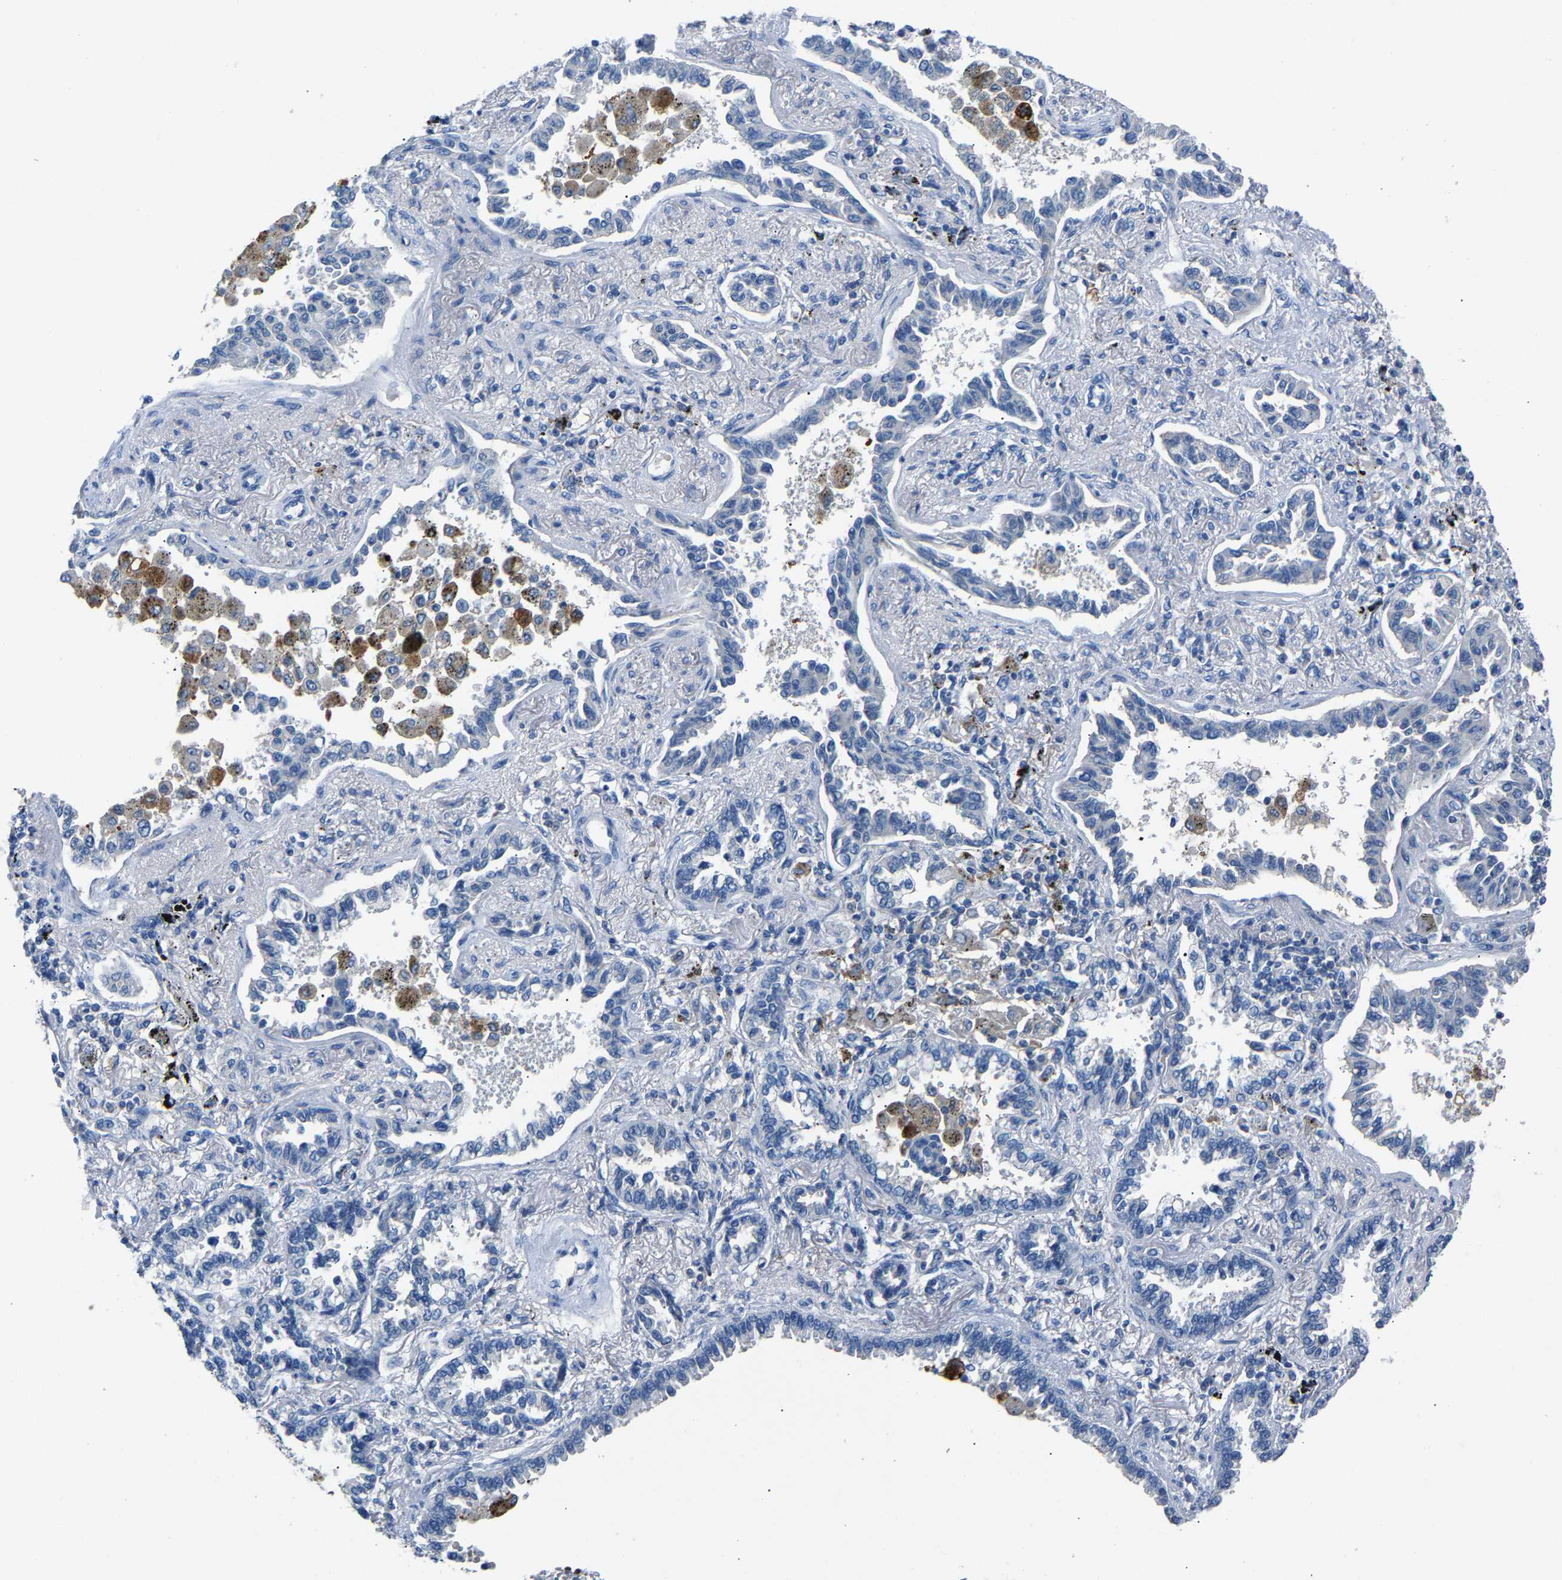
{"staining": {"intensity": "negative", "quantity": "none", "location": "none"}, "tissue": "lung cancer", "cell_type": "Tumor cells", "image_type": "cancer", "snomed": [{"axis": "morphology", "description": "Normal tissue, NOS"}, {"axis": "morphology", "description": "Adenocarcinoma, NOS"}, {"axis": "topography", "description": "Lung"}], "caption": "IHC photomicrograph of neoplastic tissue: human lung cancer (adenocarcinoma) stained with DAB (3,3'-diaminobenzidine) shows no significant protein expression in tumor cells.", "gene": "DNAAF5", "patient": {"sex": "male", "age": 59}}